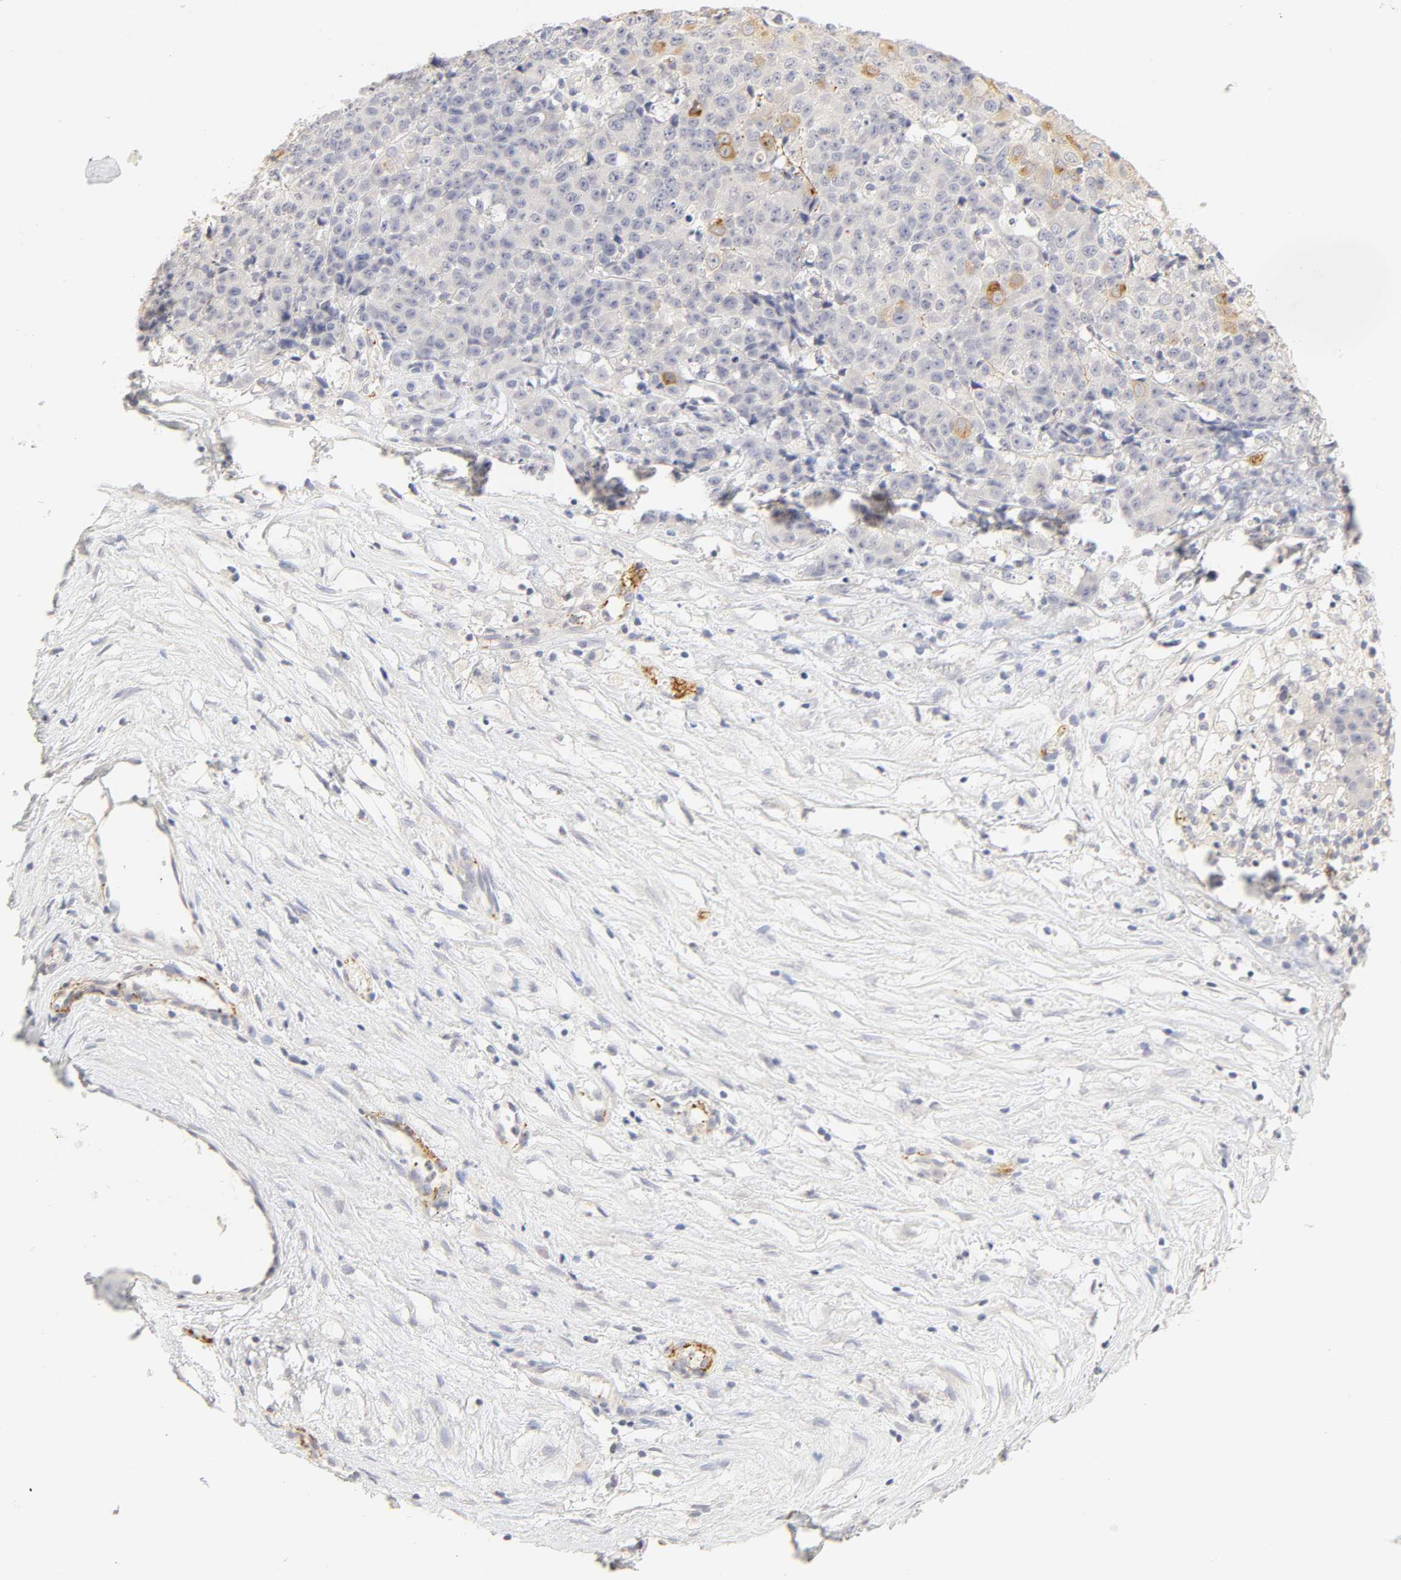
{"staining": {"intensity": "strong", "quantity": "<25%", "location": "cytoplasmic/membranous"}, "tissue": "ovarian cancer", "cell_type": "Tumor cells", "image_type": "cancer", "snomed": [{"axis": "morphology", "description": "Carcinoma, endometroid"}, {"axis": "topography", "description": "Ovary"}], "caption": "Approximately <25% of tumor cells in human ovarian endometroid carcinoma show strong cytoplasmic/membranous protein staining as visualized by brown immunohistochemical staining.", "gene": "CYP4B1", "patient": {"sex": "female", "age": 42}}